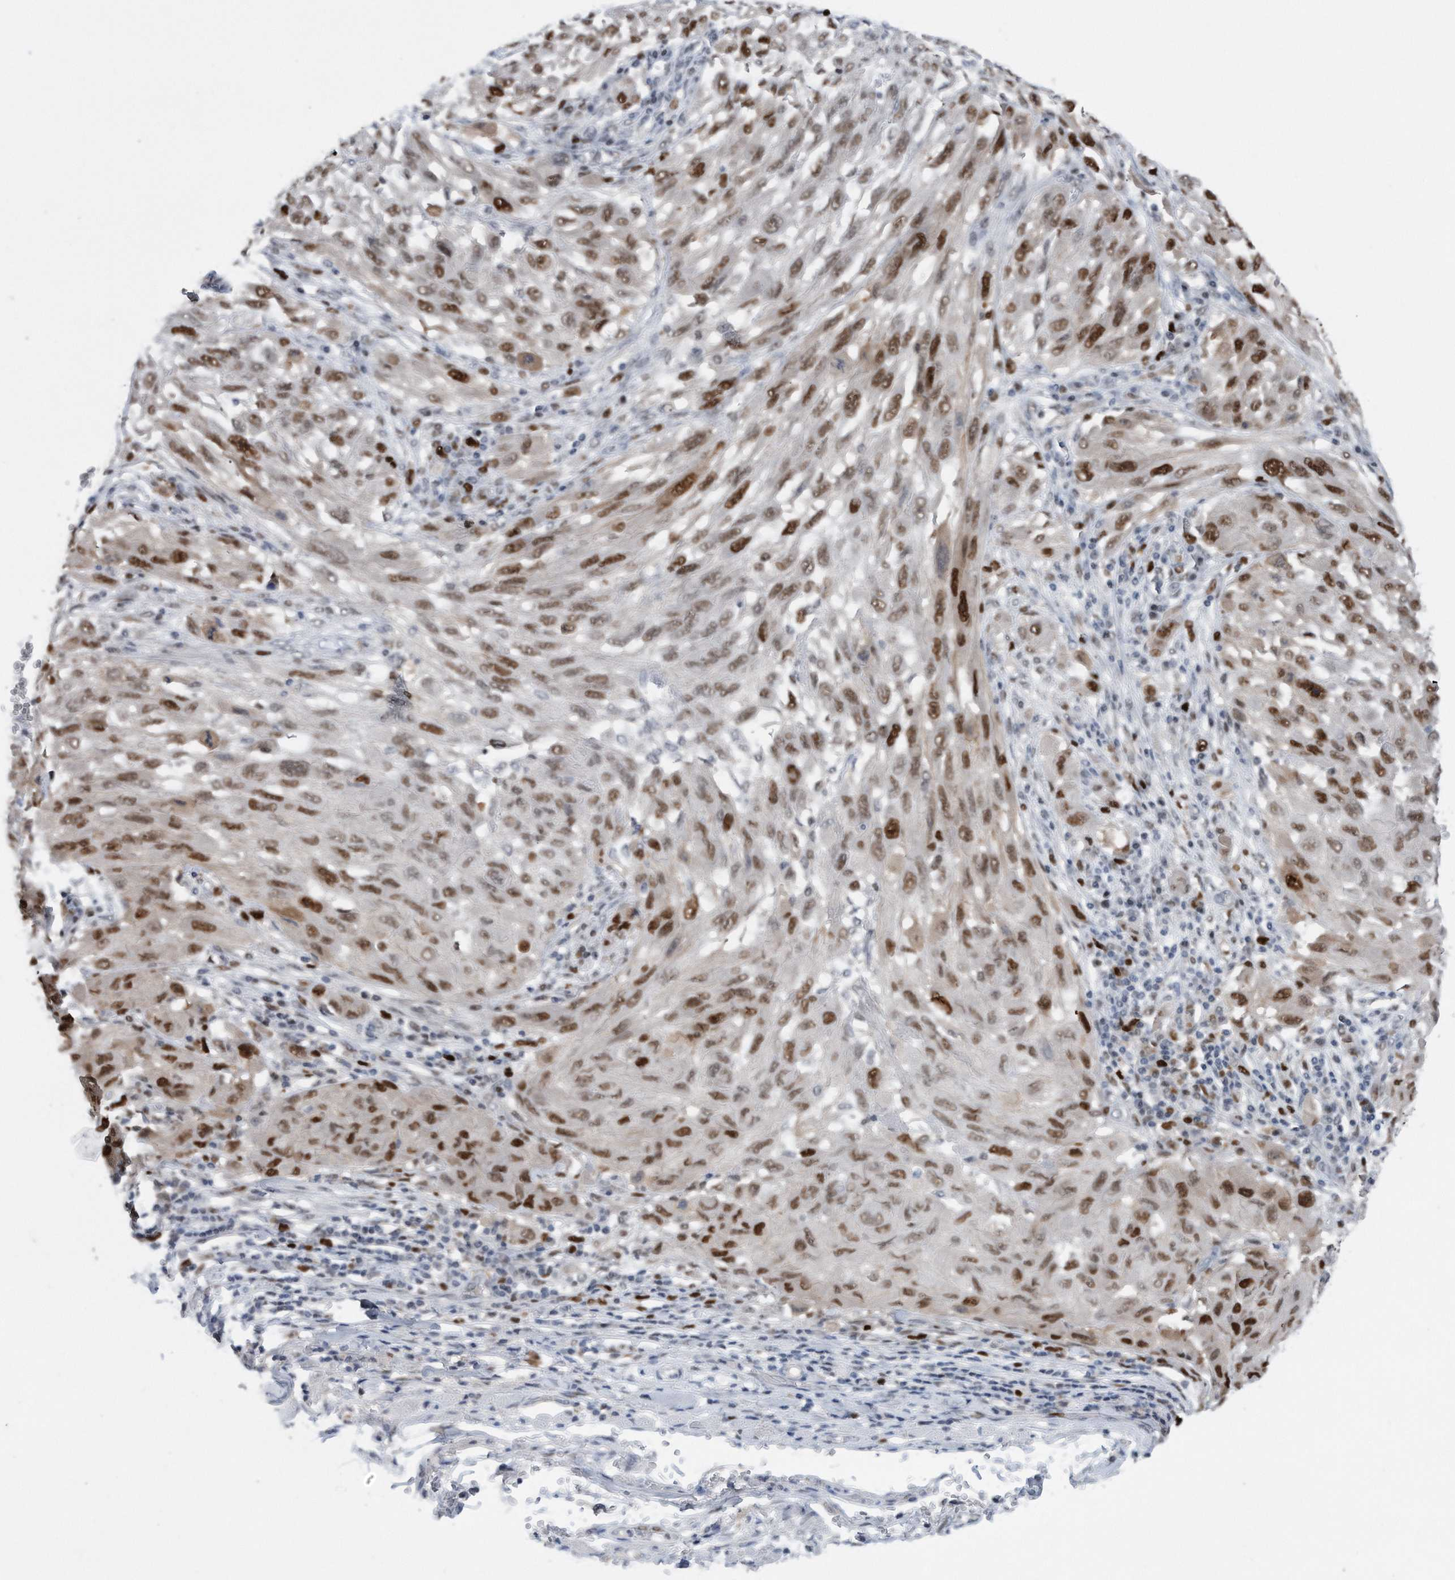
{"staining": {"intensity": "strong", "quantity": "25%-75%", "location": "nuclear"}, "tissue": "melanoma", "cell_type": "Tumor cells", "image_type": "cancer", "snomed": [{"axis": "morphology", "description": "Malignant melanoma, NOS"}, {"axis": "topography", "description": "Skin"}], "caption": "The photomicrograph reveals a brown stain indicating the presence of a protein in the nuclear of tumor cells in malignant melanoma.", "gene": "PCNA", "patient": {"sex": "female", "age": 91}}